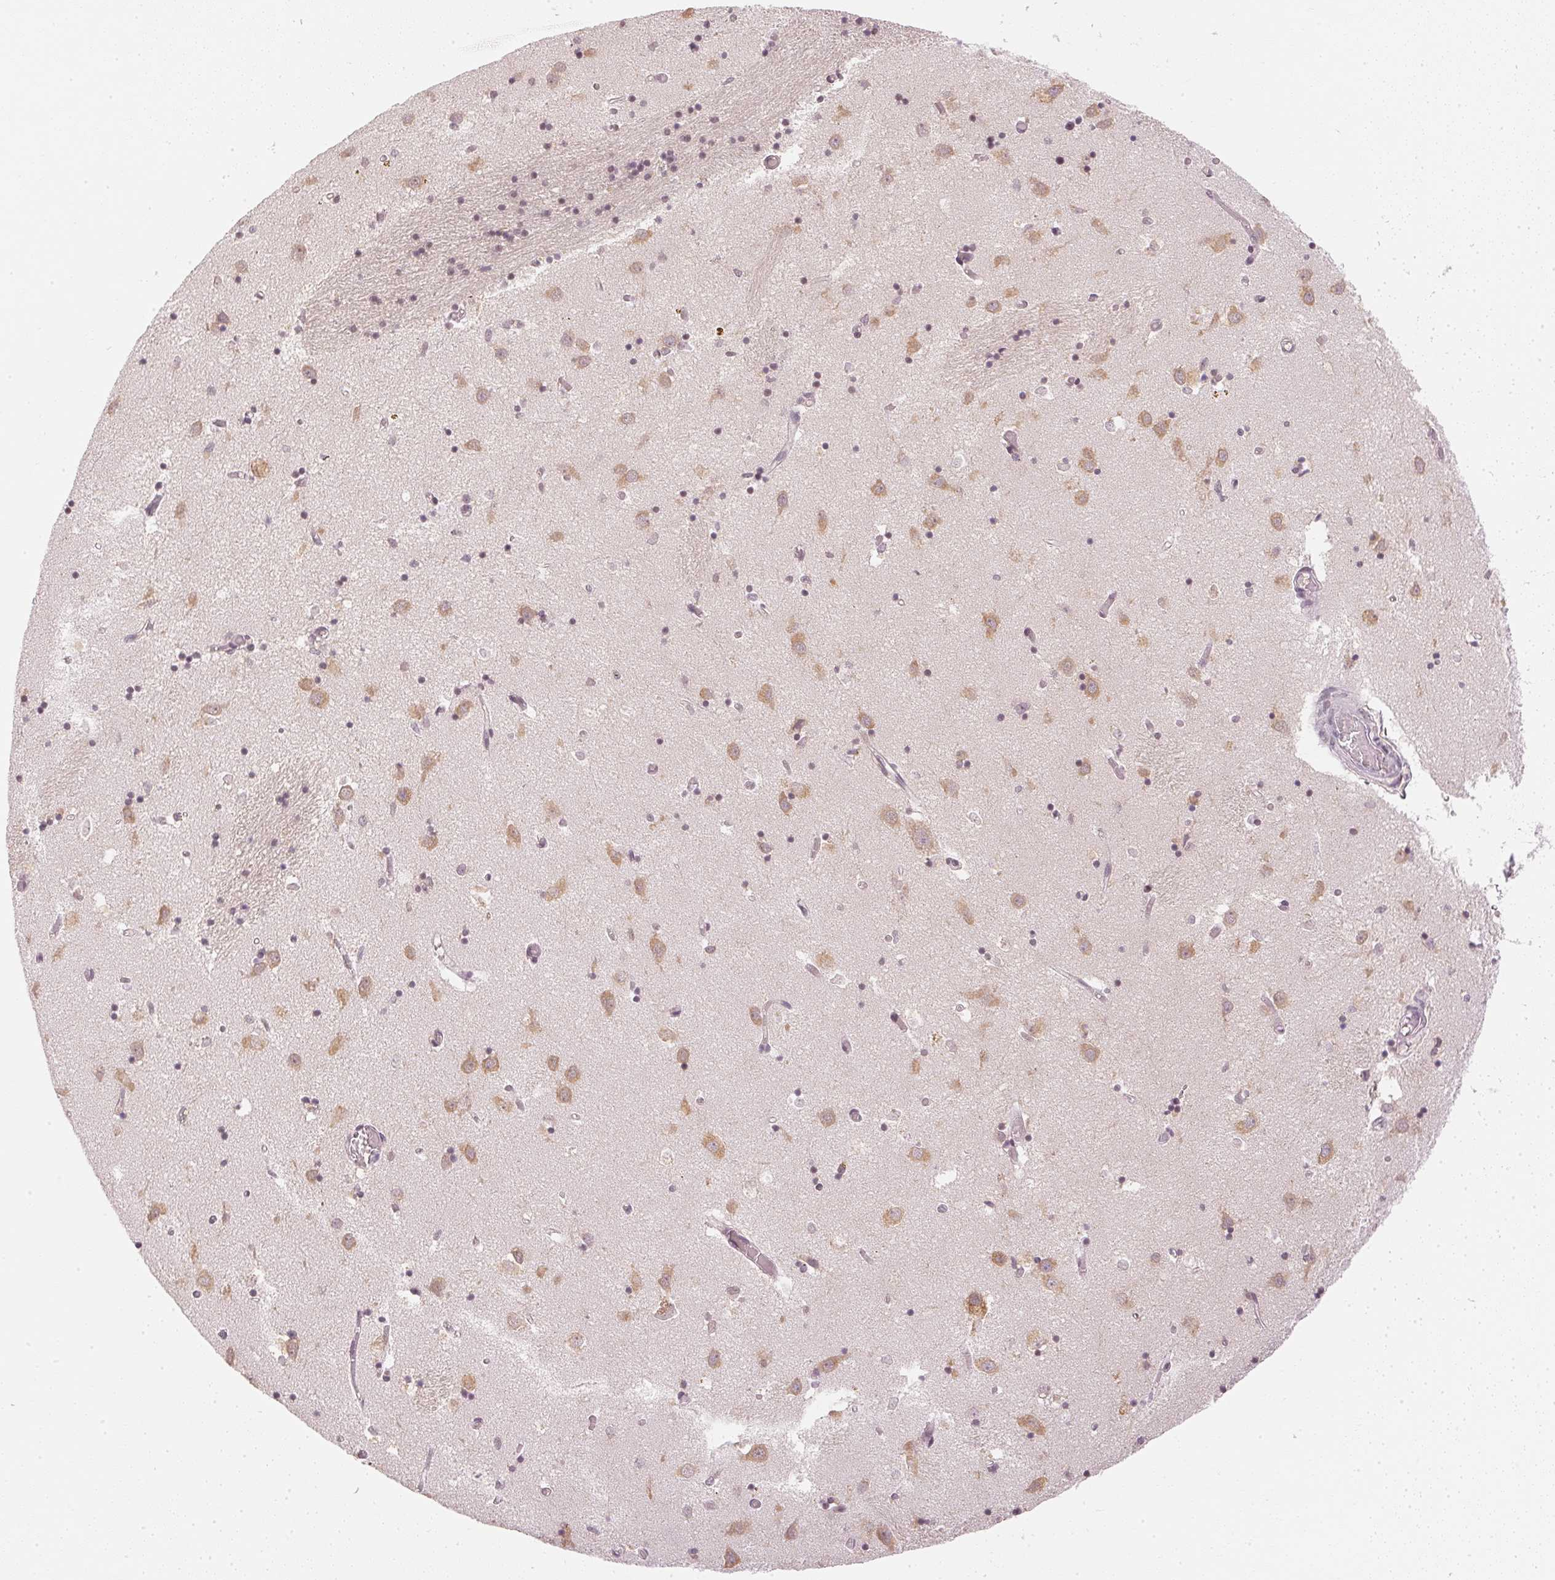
{"staining": {"intensity": "moderate", "quantity": "<25%", "location": "cytoplasmic/membranous"}, "tissue": "caudate", "cell_type": "Glial cells", "image_type": "normal", "snomed": [{"axis": "morphology", "description": "Normal tissue, NOS"}, {"axis": "topography", "description": "Lateral ventricle wall"}], "caption": "This is a micrograph of IHC staining of normal caudate, which shows moderate expression in the cytoplasmic/membranous of glial cells.", "gene": "KPRP", "patient": {"sex": "male", "age": 70}}